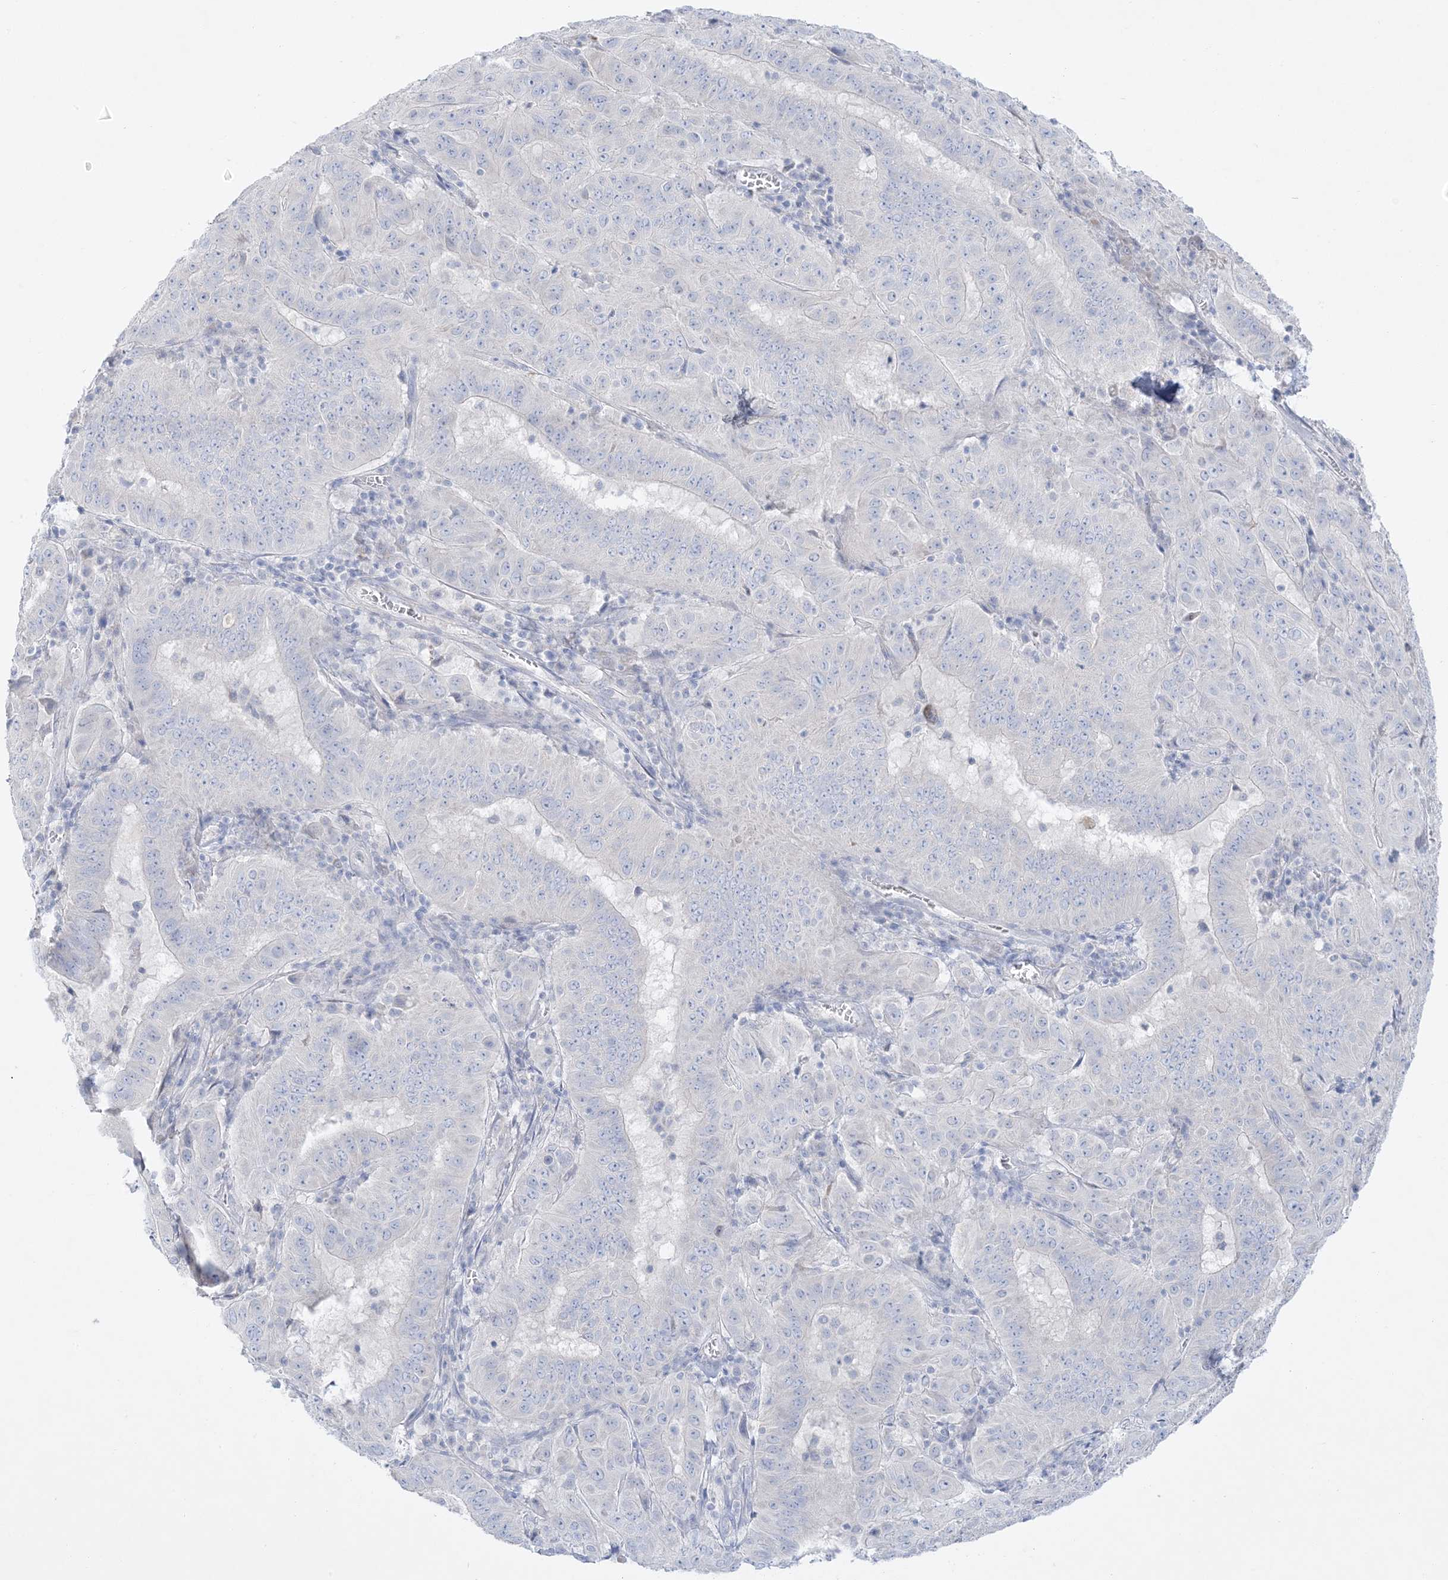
{"staining": {"intensity": "negative", "quantity": "none", "location": "none"}, "tissue": "pancreatic cancer", "cell_type": "Tumor cells", "image_type": "cancer", "snomed": [{"axis": "morphology", "description": "Adenocarcinoma, NOS"}, {"axis": "topography", "description": "Pancreas"}], "caption": "This micrograph is of pancreatic adenocarcinoma stained with immunohistochemistry (IHC) to label a protein in brown with the nuclei are counter-stained blue. There is no positivity in tumor cells.", "gene": "FAM184A", "patient": {"sex": "male", "age": 63}}